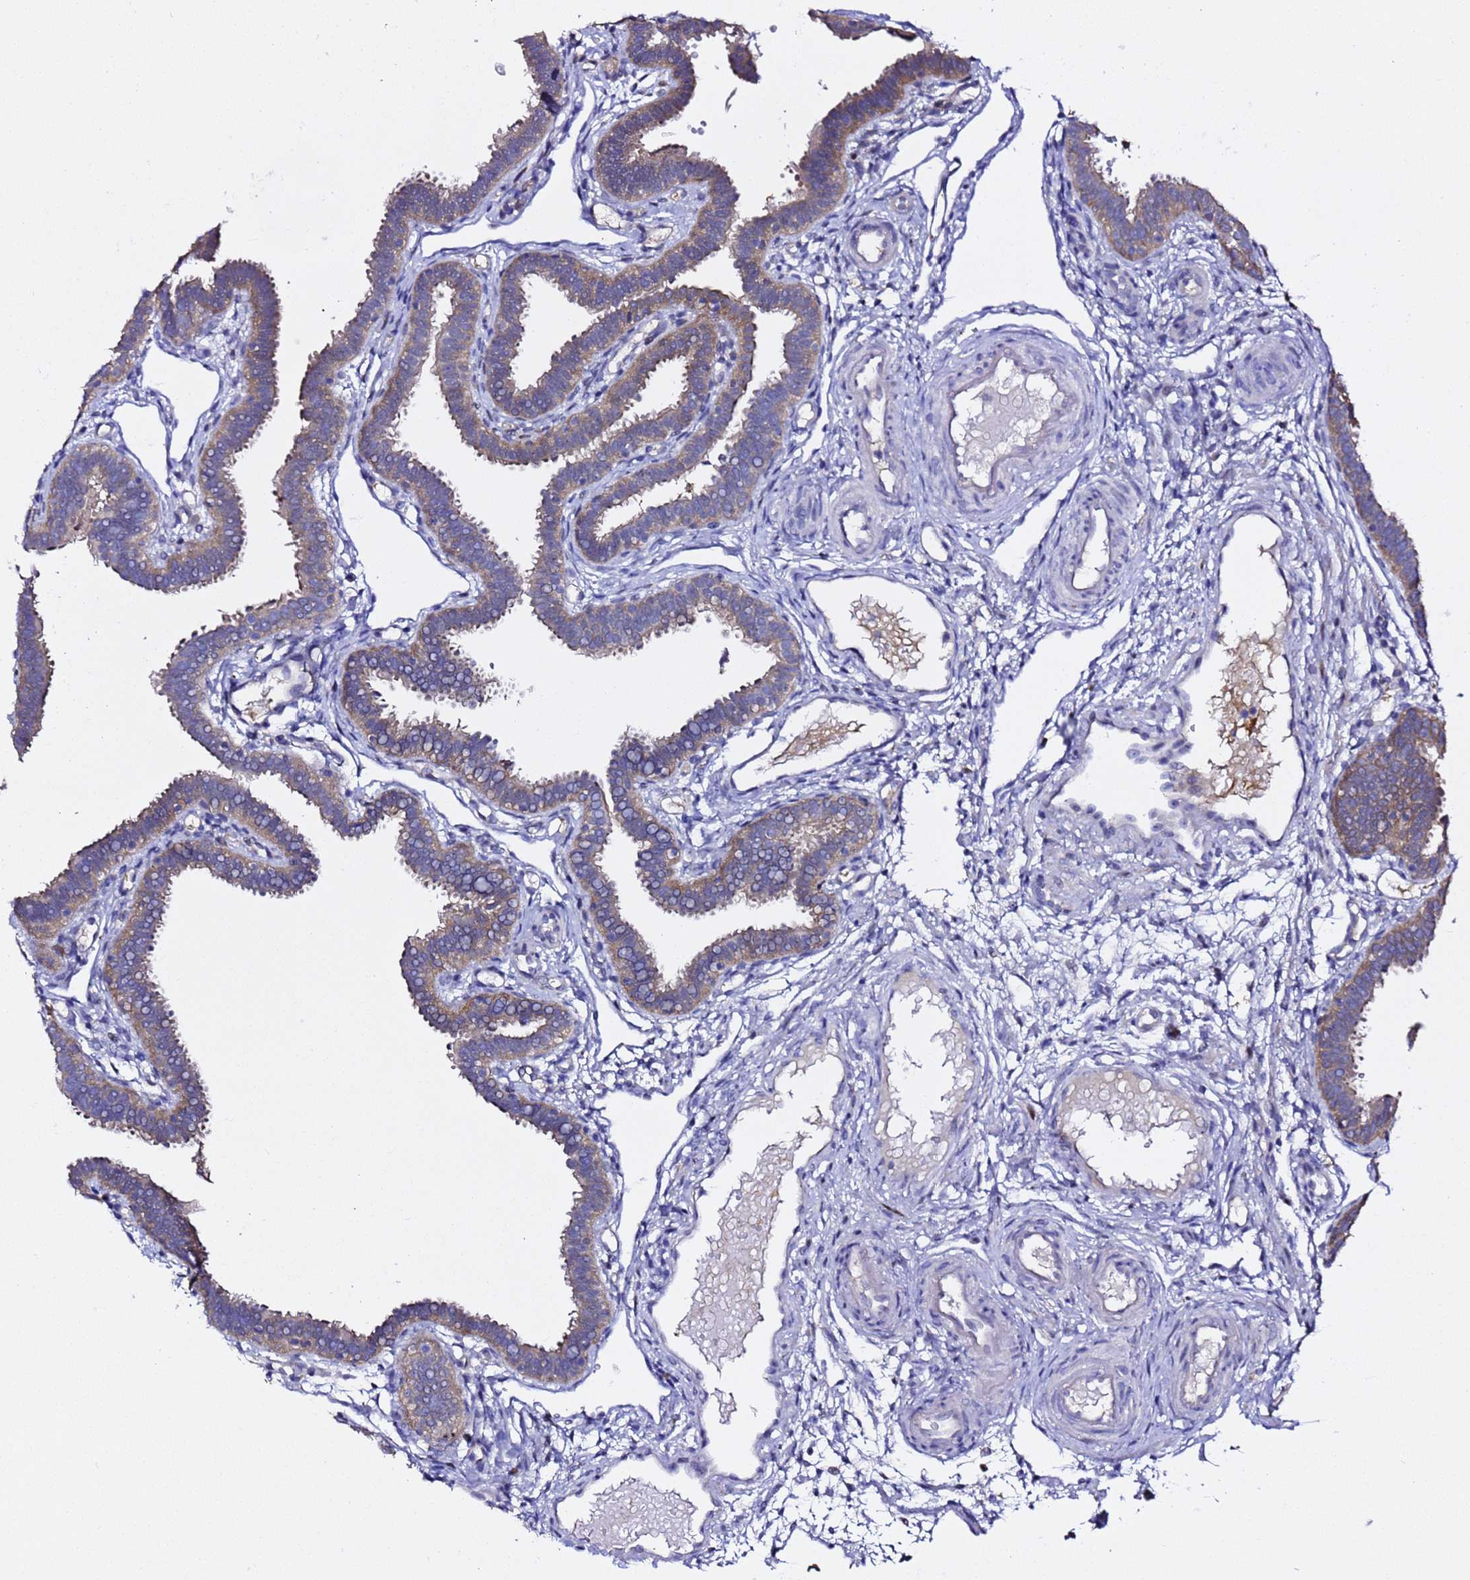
{"staining": {"intensity": "weak", "quantity": "25%-75%", "location": "cytoplasmic/membranous"}, "tissue": "fallopian tube", "cell_type": "Glandular cells", "image_type": "normal", "snomed": [{"axis": "morphology", "description": "Normal tissue, NOS"}, {"axis": "topography", "description": "Fallopian tube"}], "caption": "Immunohistochemistry (IHC) of benign fallopian tube demonstrates low levels of weak cytoplasmic/membranous expression in approximately 25%-75% of glandular cells.", "gene": "ALG3", "patient": {"sex": "female", "age": 37}}